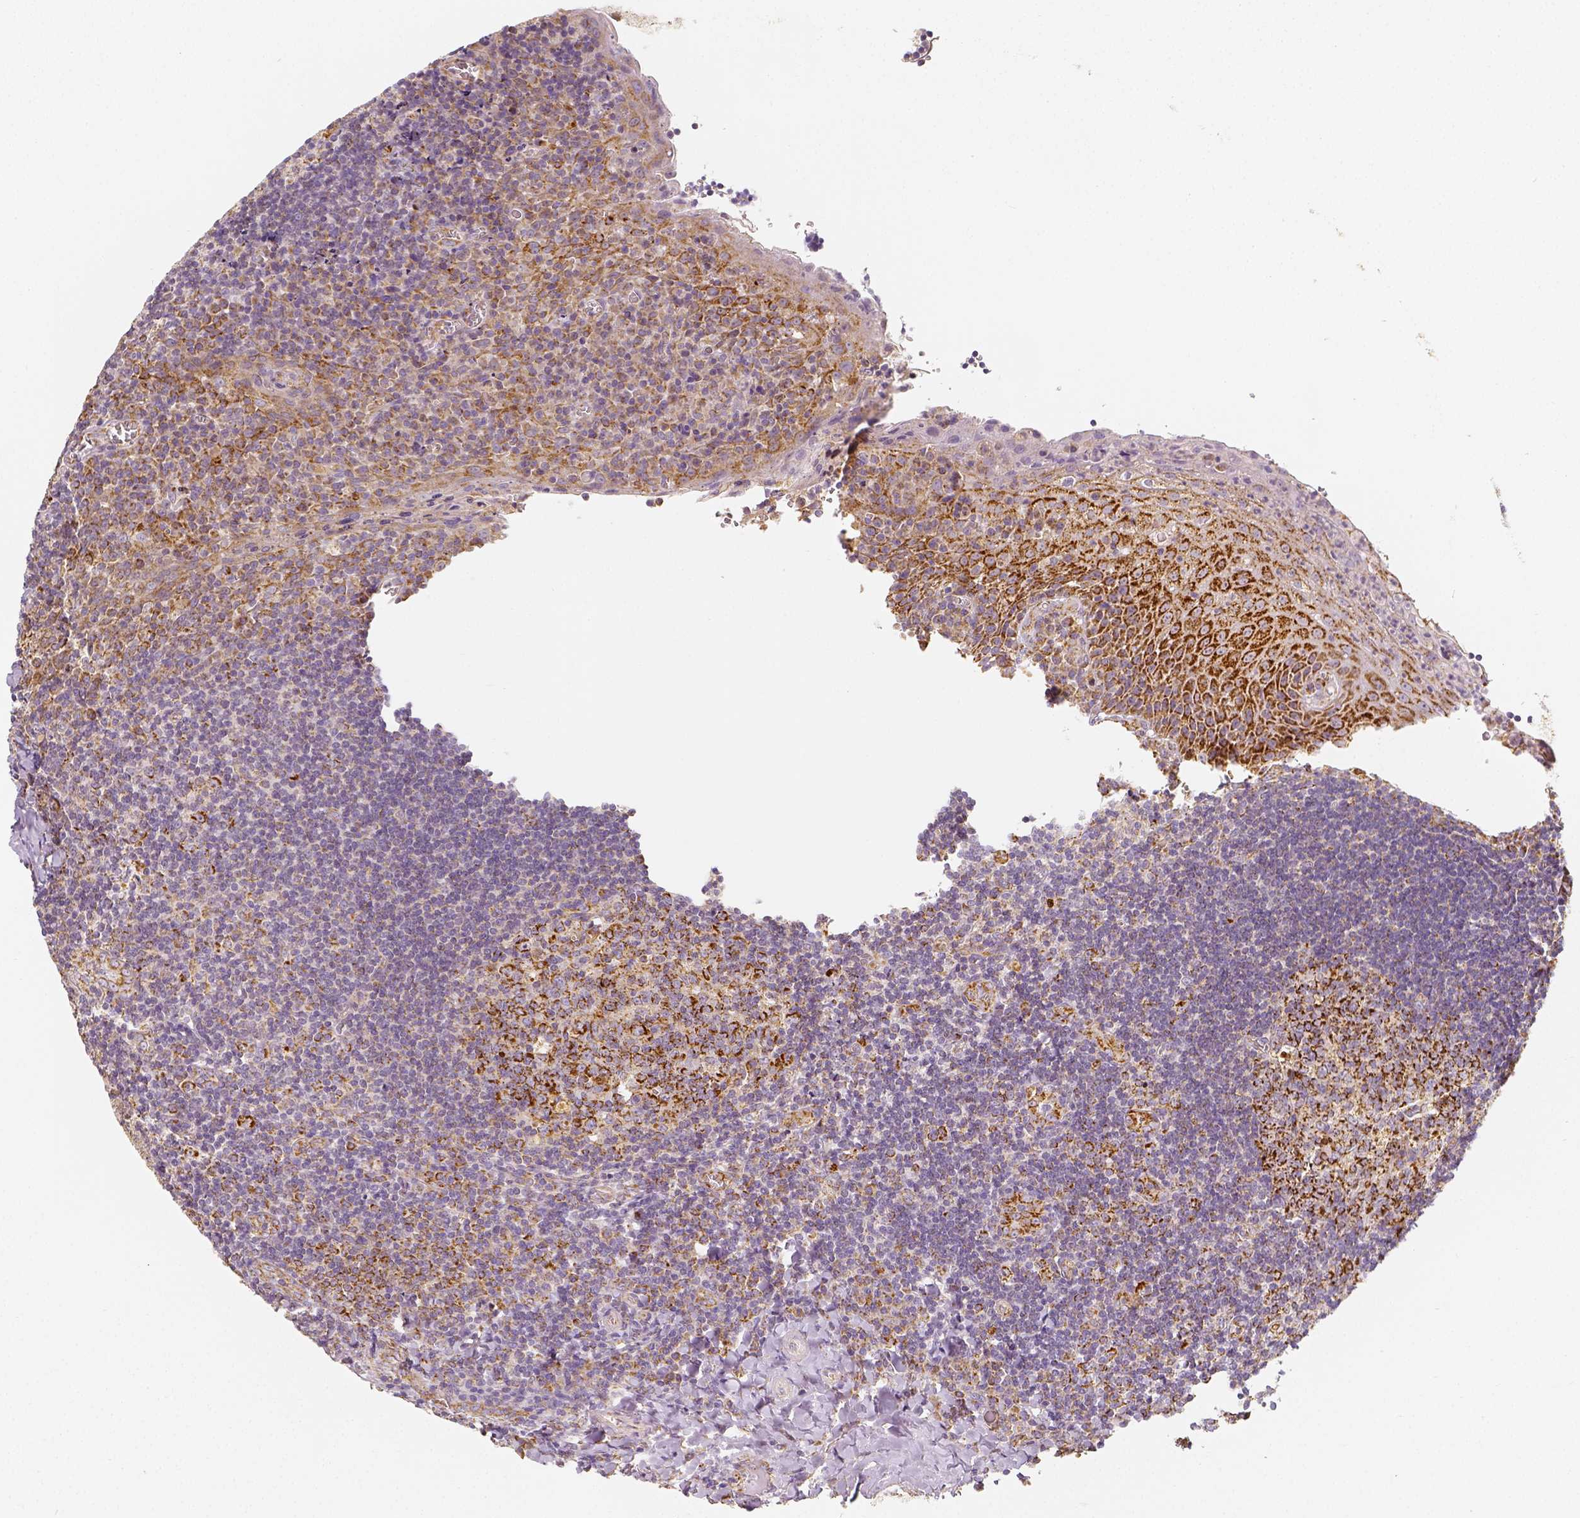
{"staining": {"intensity": "strong", "quantity": ">75%", "location": "cytoplasmic/membranous"}, "tissue": "tonsil", "cell_type": "Germinal center cells", "image_type": "normal", "snomed": [{"axis": "morphology", "description": "Normal tissue, NOS"}, {"axis": "morphology", "description": "Inflammation, NOS"}, {"axis": "topography", "description": "Tonsil"}], "caption": "High-power microscopy captured an immunohistochemistry (IHC) histopathology image of normal tonsil, revealing strong cytoplasmic/membranous expression in about >75% of germinal center cells. (Brightfield microscopy of DAB IHC at high magnification).", "gene": "PGAM5", "patient": {"sex": "female", "age": 31}}